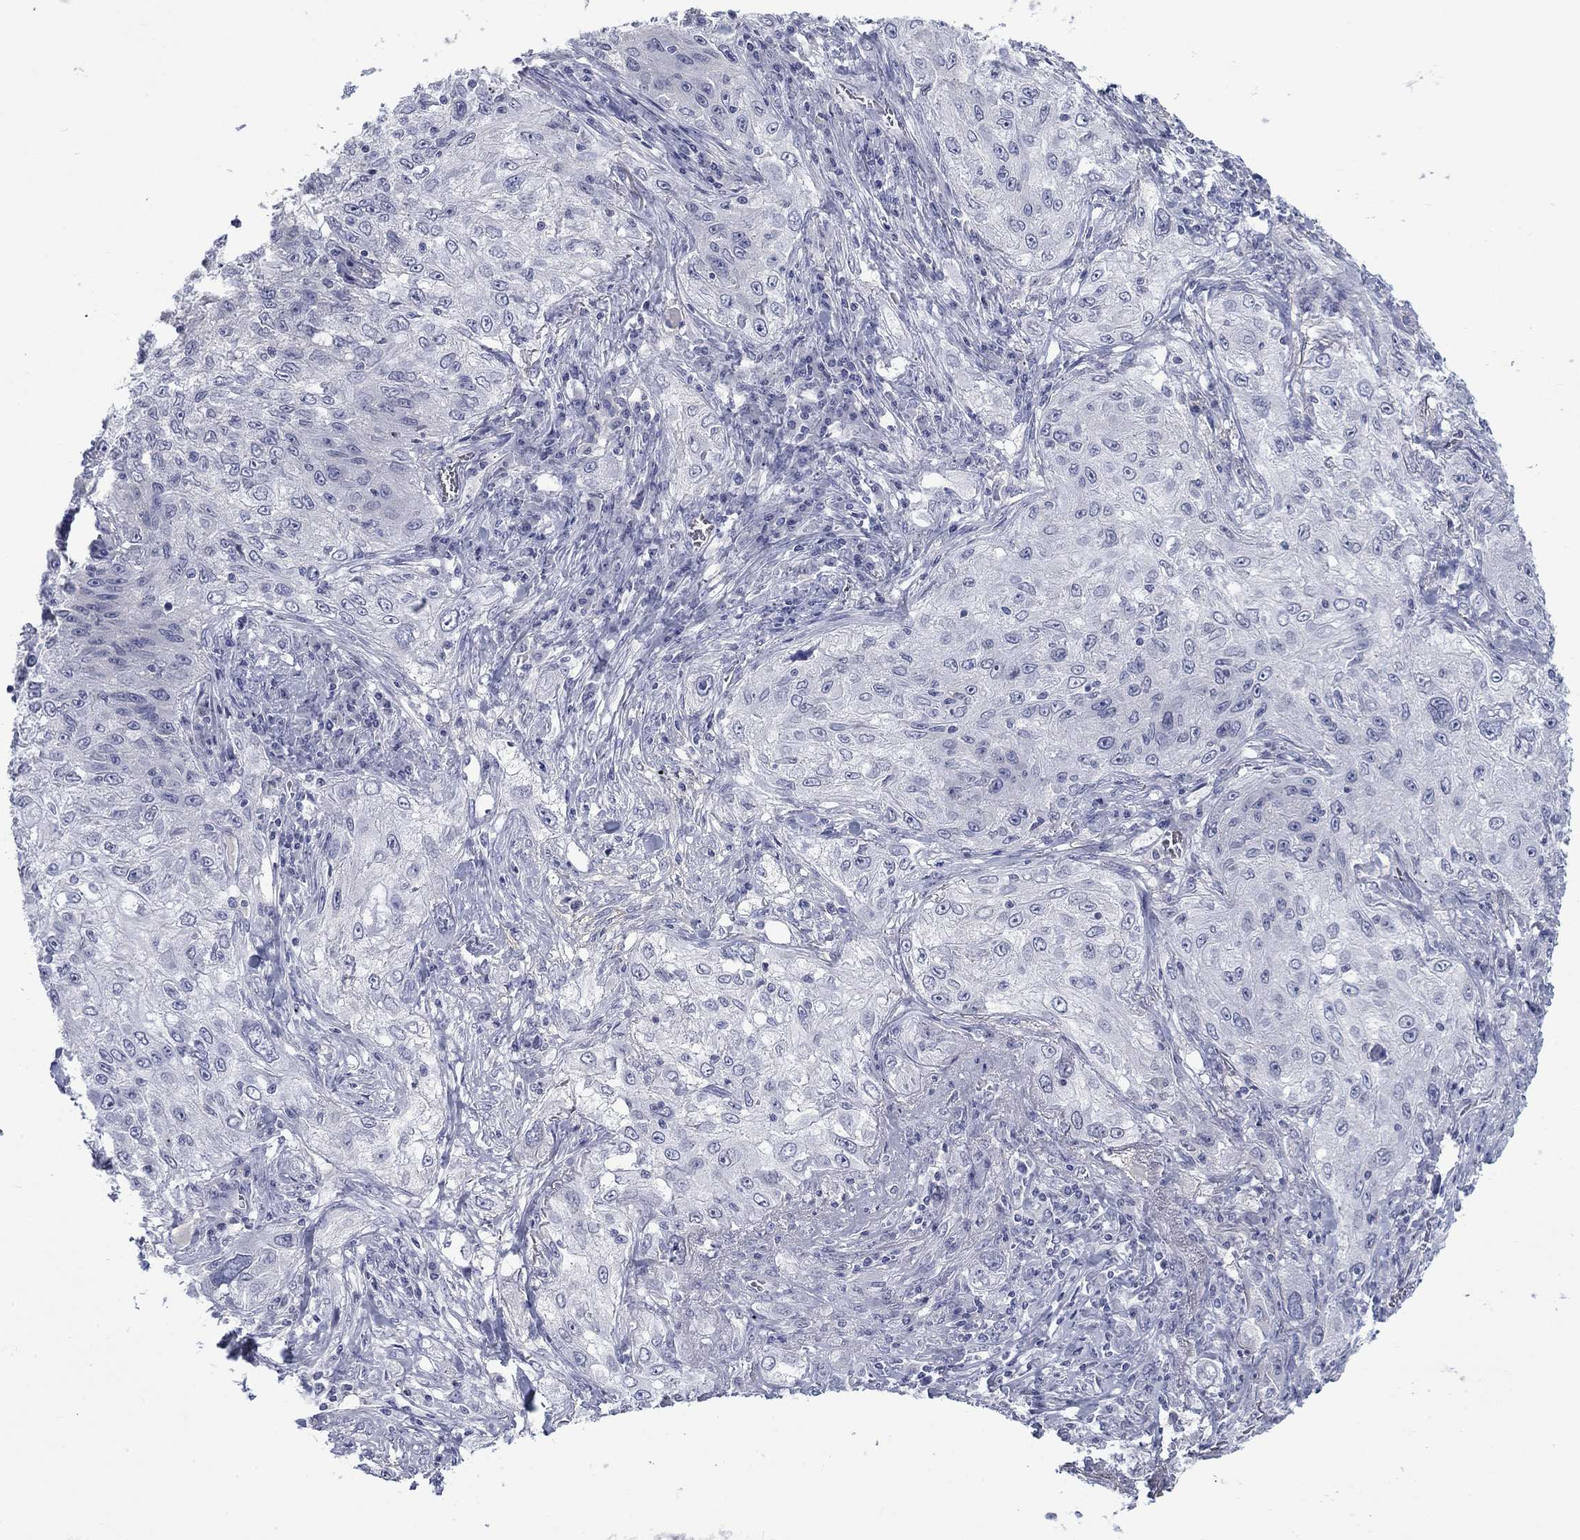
{"staining": {"intensity": "negative", "quantity": "none", "location": "none"}, "tissue": "lung cancer", "cell_type": "Tumor cells", "image_type": "cancer", "snomed": [{"axis": "morphology", "description": "Squamous cell carcinoma, NOS"}, {"axis": "topography", "description": "Lung"}], "caption": "Human lung cancer (squamous cell carcinoma) stained for a protein using immunohistochemistry shows no staining in tumor cells.", "gene": "NSMF", "patient": {"sex": "female", "age": 69}}